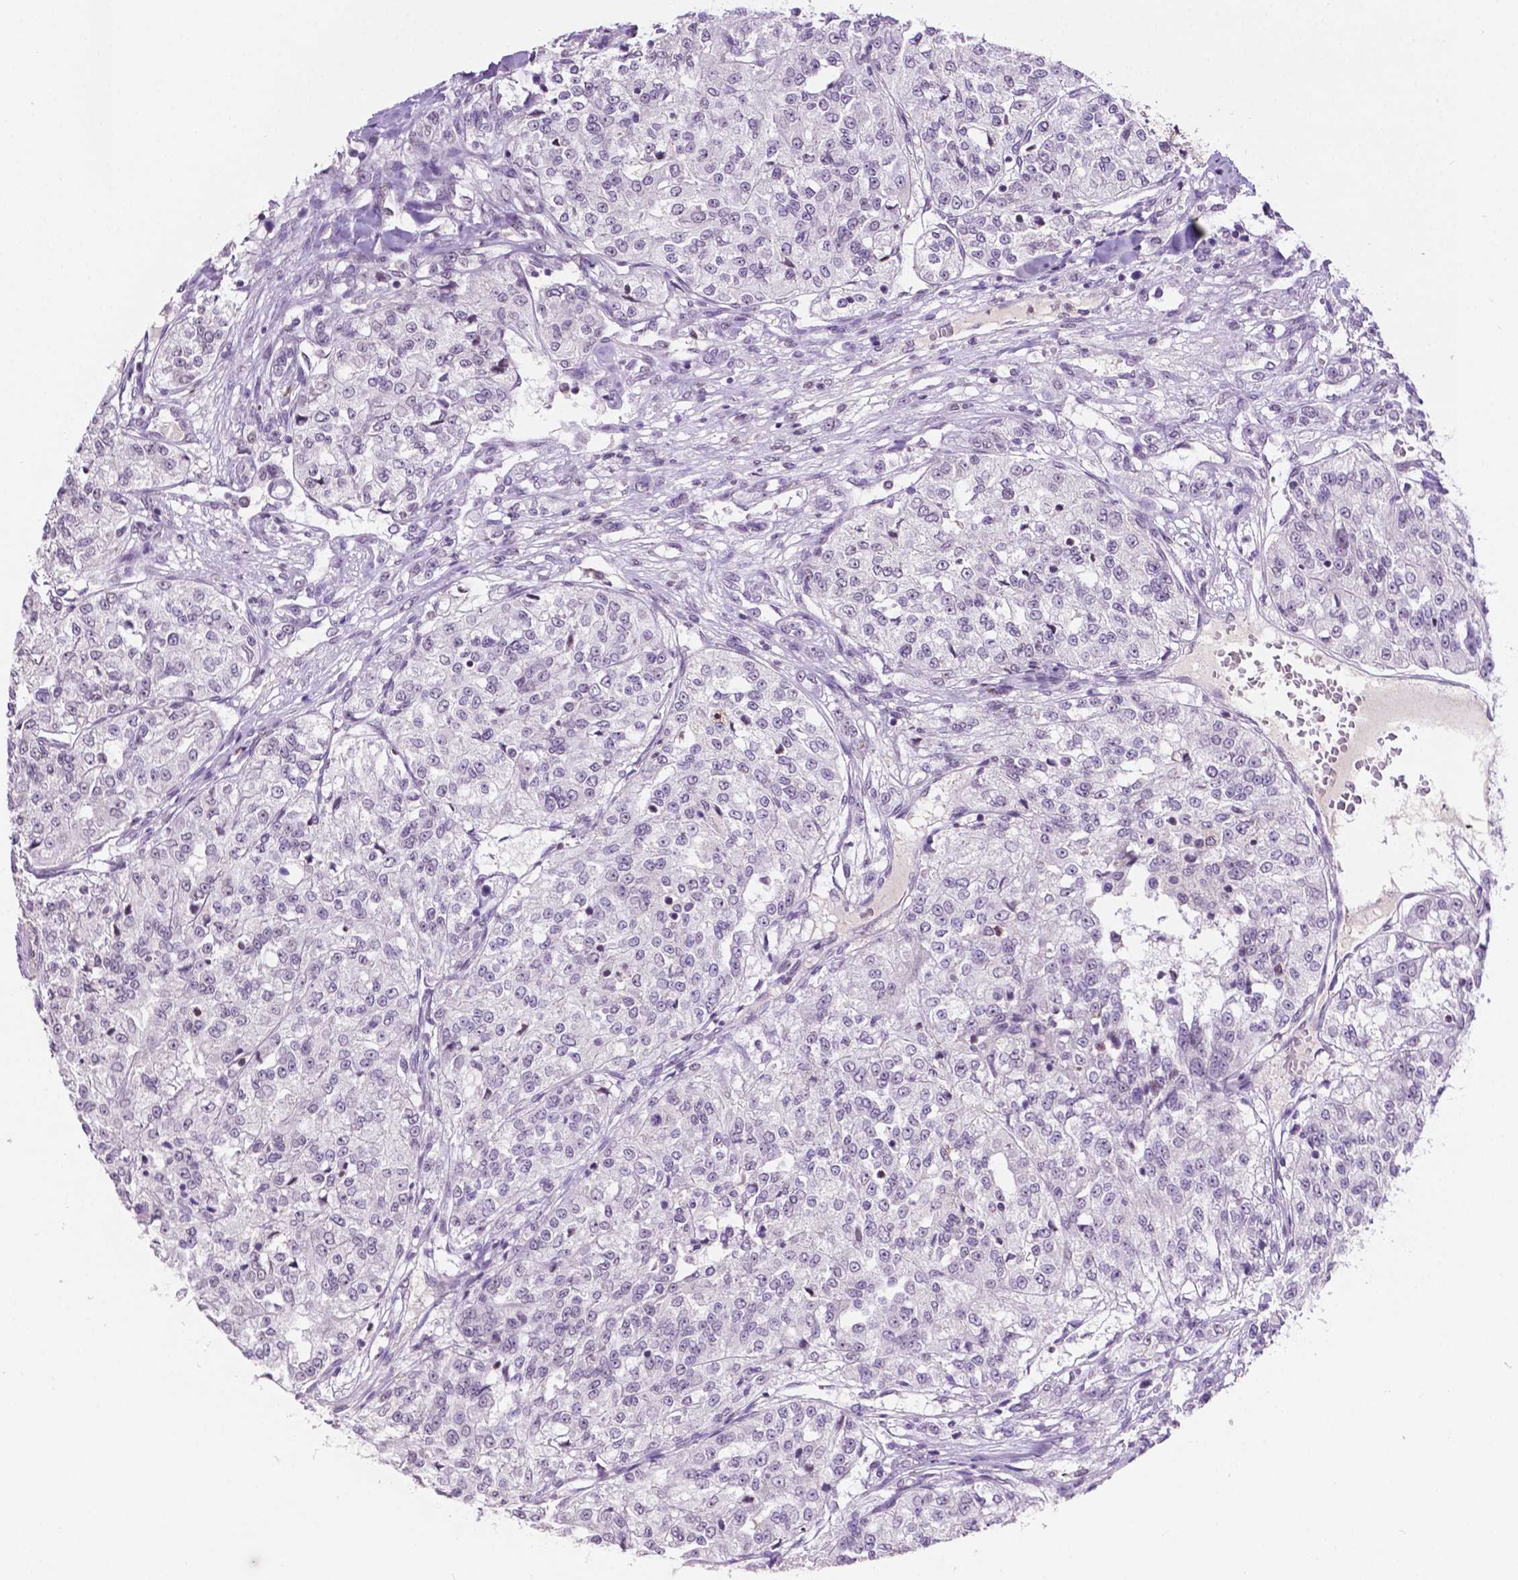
{"staining": {"intensity": "negative", "quantity": "none", "location": "none"}, "tissue": "renal cancer", "cell_type": "Tumor cells", "image_type": "cancer", "snomed": [{"axis": "morphology", "description": "Adenocarcinoma, NOS"}, {"axis": "topography", "description": "Kidney"}], "caption": "IHC of renal cancer (adenocarcinoma) displays no staining in tumor cells. (DAB (3,3'-diaminobenzidine) immunohistochemistry visualized using brightfield microscopy, high magnification).", "gene": "PTPN6", "patient": {"sex": "female", "age": 63}}